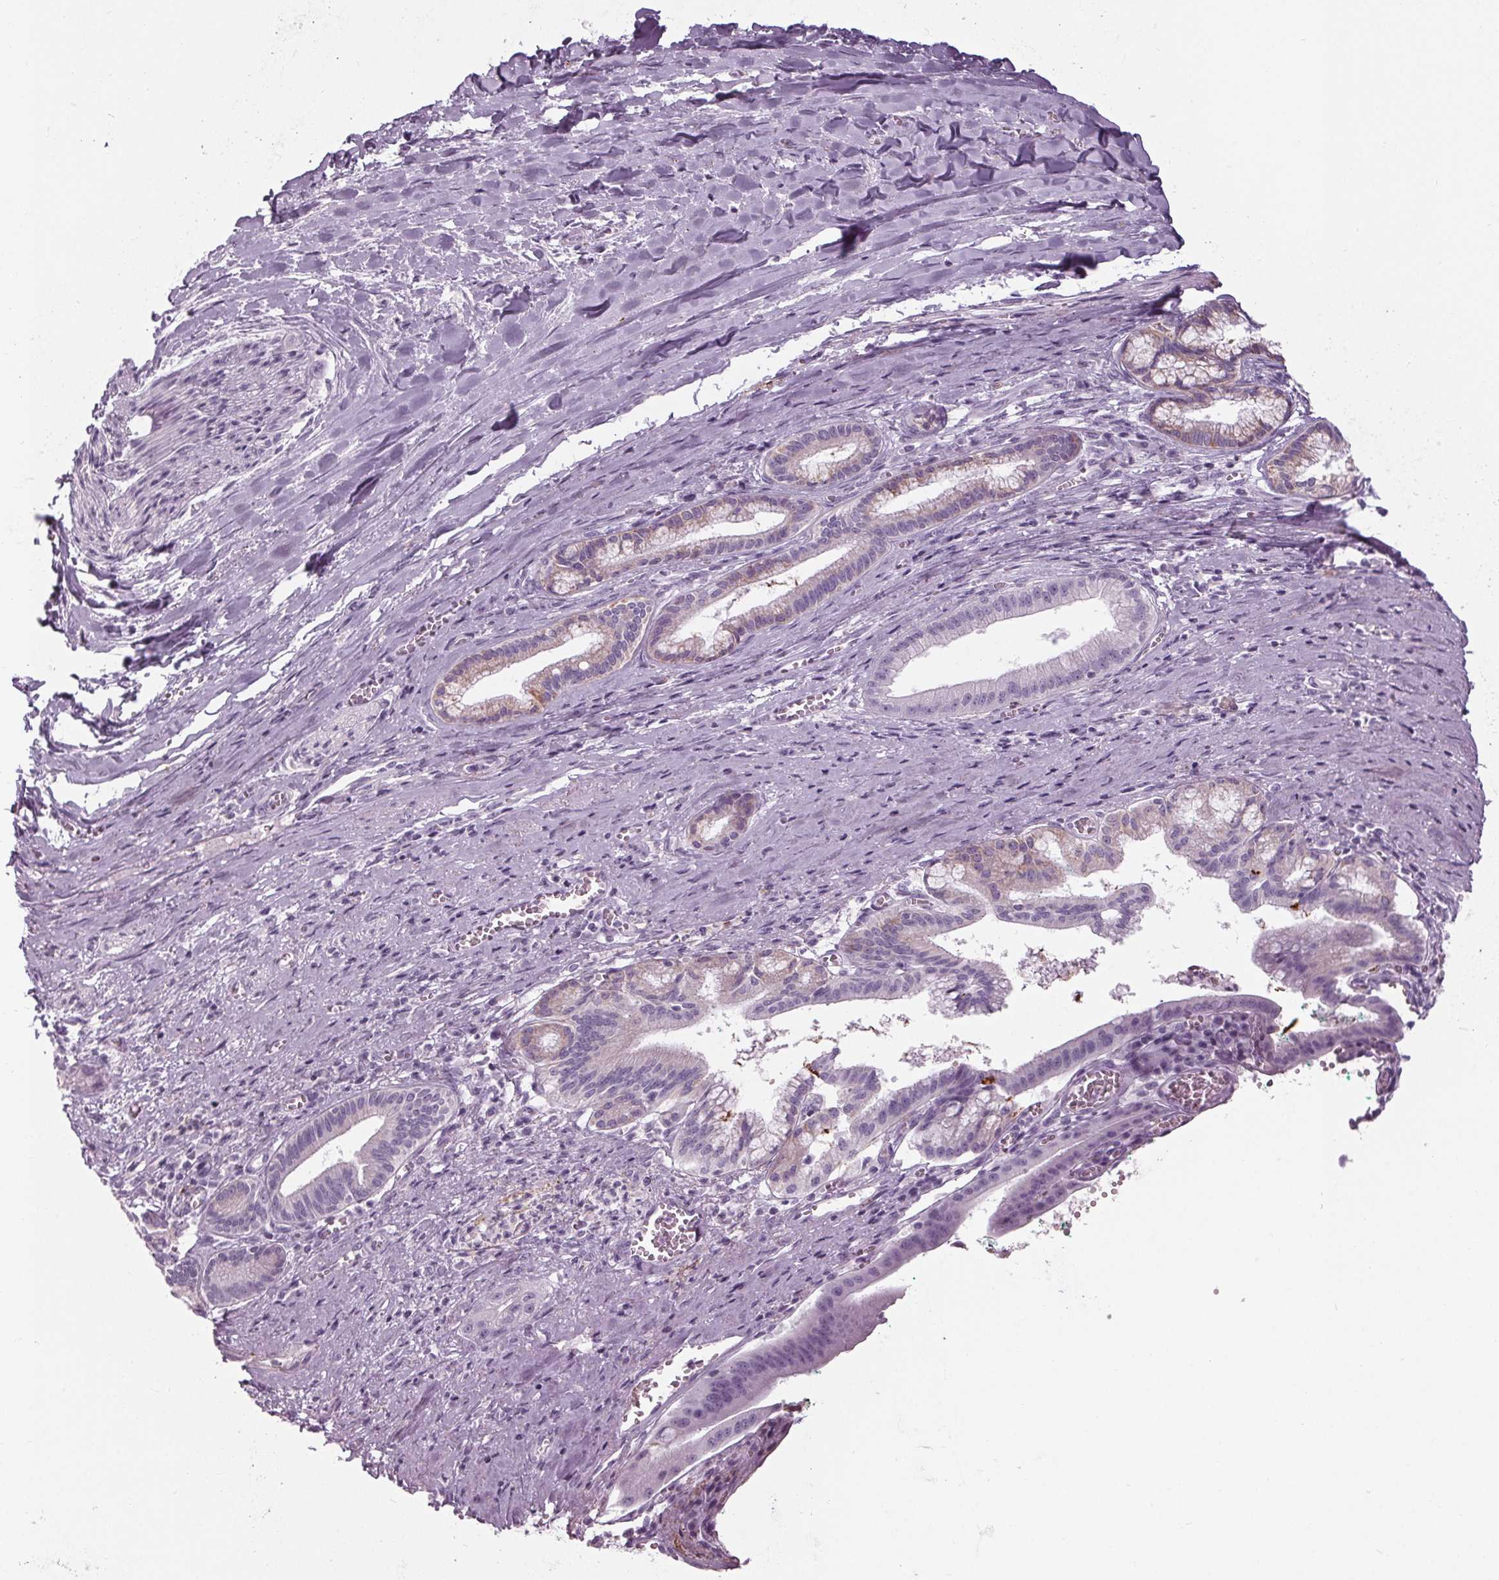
{"staining": {"intensity": "weak", "quantity": "25%-75%", "location": "cytoplasmic/membranous"}, "tissue": "pancreatic cancer", "cell_type": "Tumor cells", "image_type": "cancer", "snomed": [{"axis": "morphology", "description": "Normal tissue, NOS"}, {"axis": "morphology", "description": "Adenocarcinoma, NOS"}, {"axis": "topography", "description": "Lymph node"}, {"axis": "topography", "description": "Pancreas"}], "caption": "Weak cytoplasmic/membranous protein positivity is appreciated in approximately 25%-75% of tumor cells in adenocarcinoma (pancreatic).", "gene": "CYP3A43", "patient": {"sex": "female", "age": 58}}